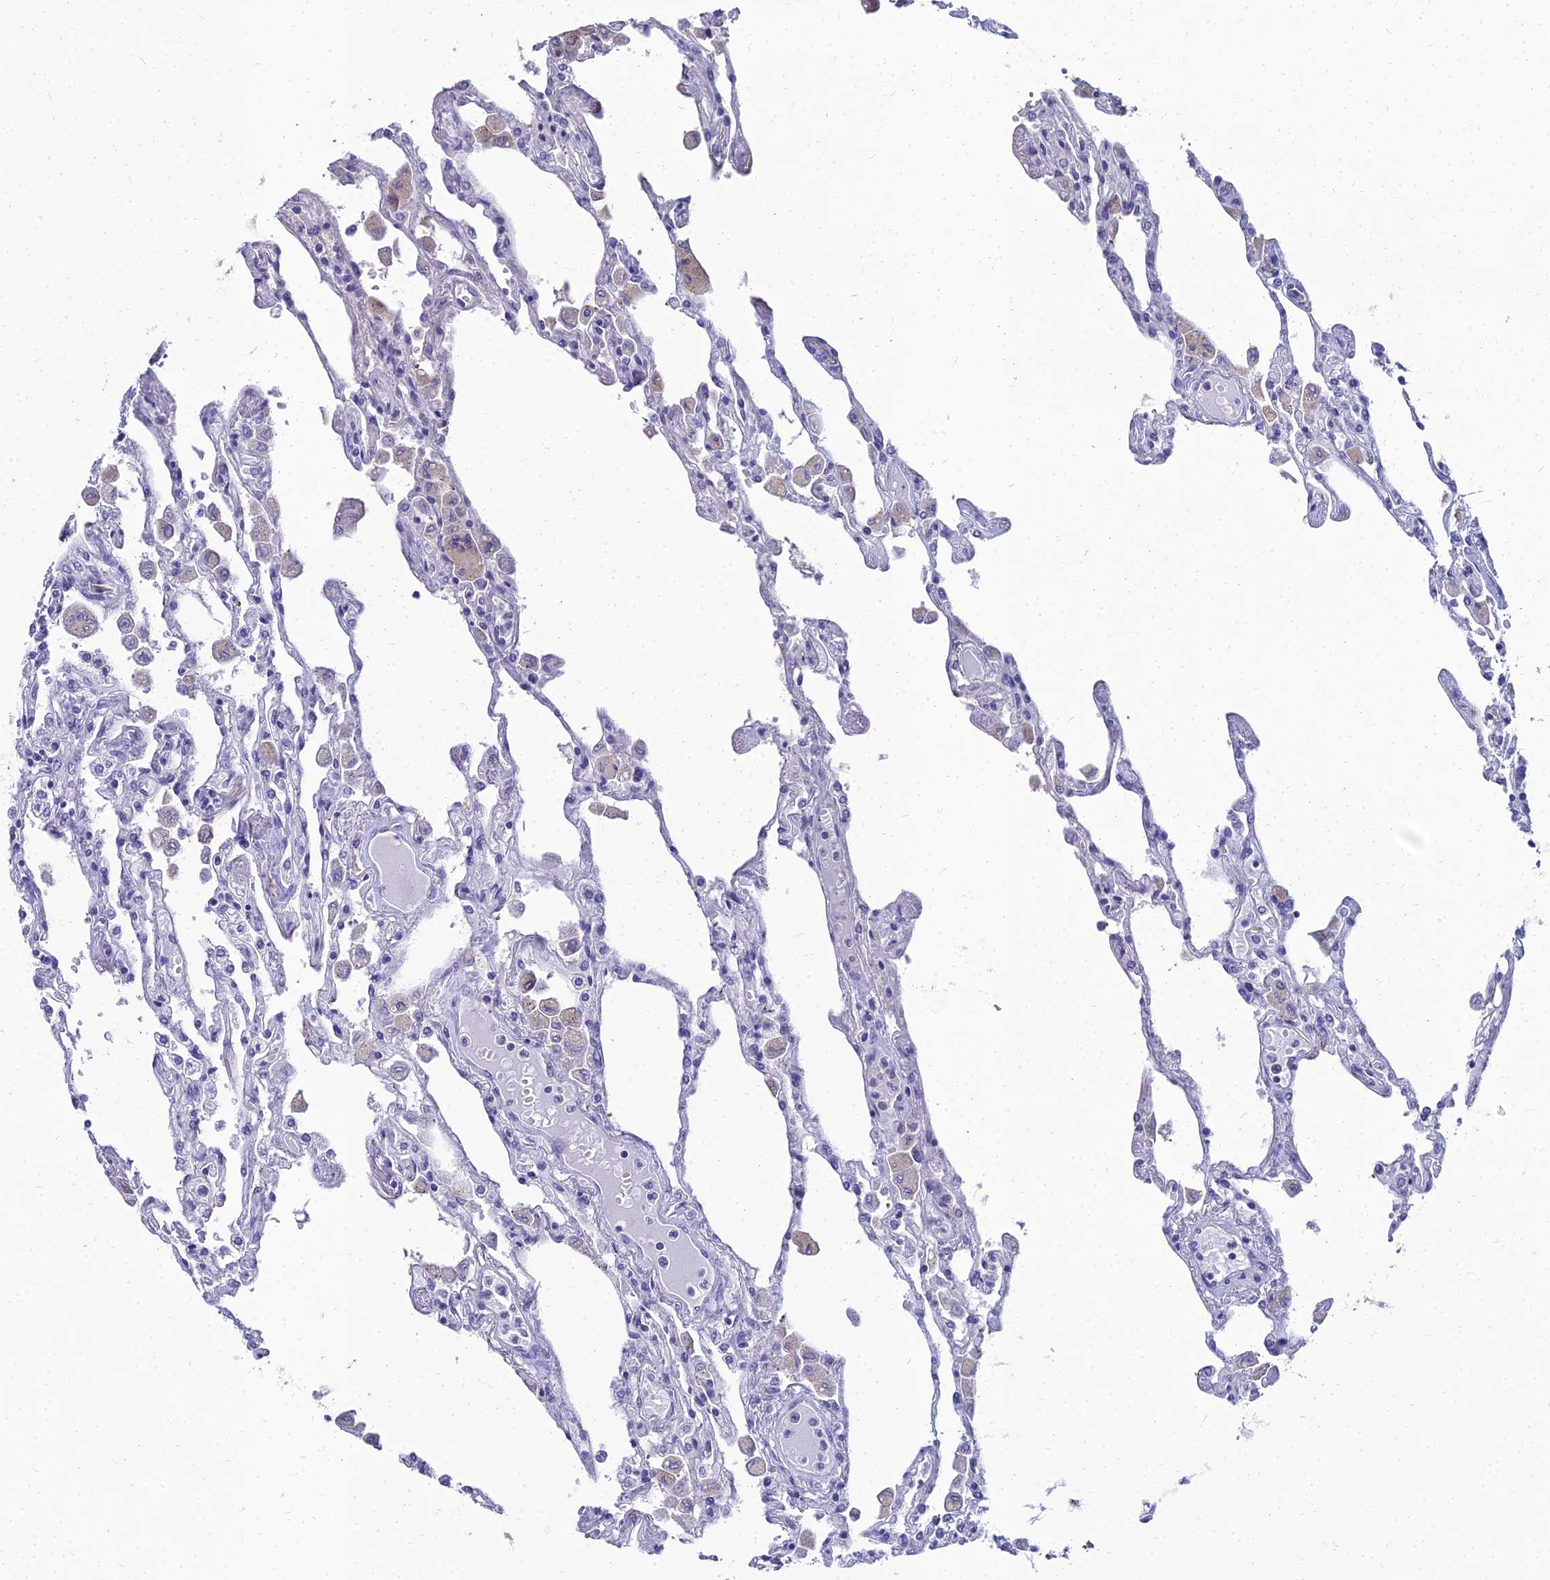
{"staining": {"intensity": "negative", "quantity": "none", "location": "none"}, "tissue": "lung", "cell_type": "Alveolar cells", "image_type": "normal", "snomed": [{"axis": "morphology", "description": "Normal tissue, NOS"}, {"axis": "topography", "description": "Bronchus"}, {"axis": "topography", "description": "Lung"}], "caption": "Protein analysis of benign lung reveals no significant positivity in alveolar cells. (DAB (3,3'-diaminobenzidine) immunohistochemistry (IHC) visualized using brightfield microscopy, high magnification).", "gene": "NPY", "patient": {"sex": "female", "age": 49}}